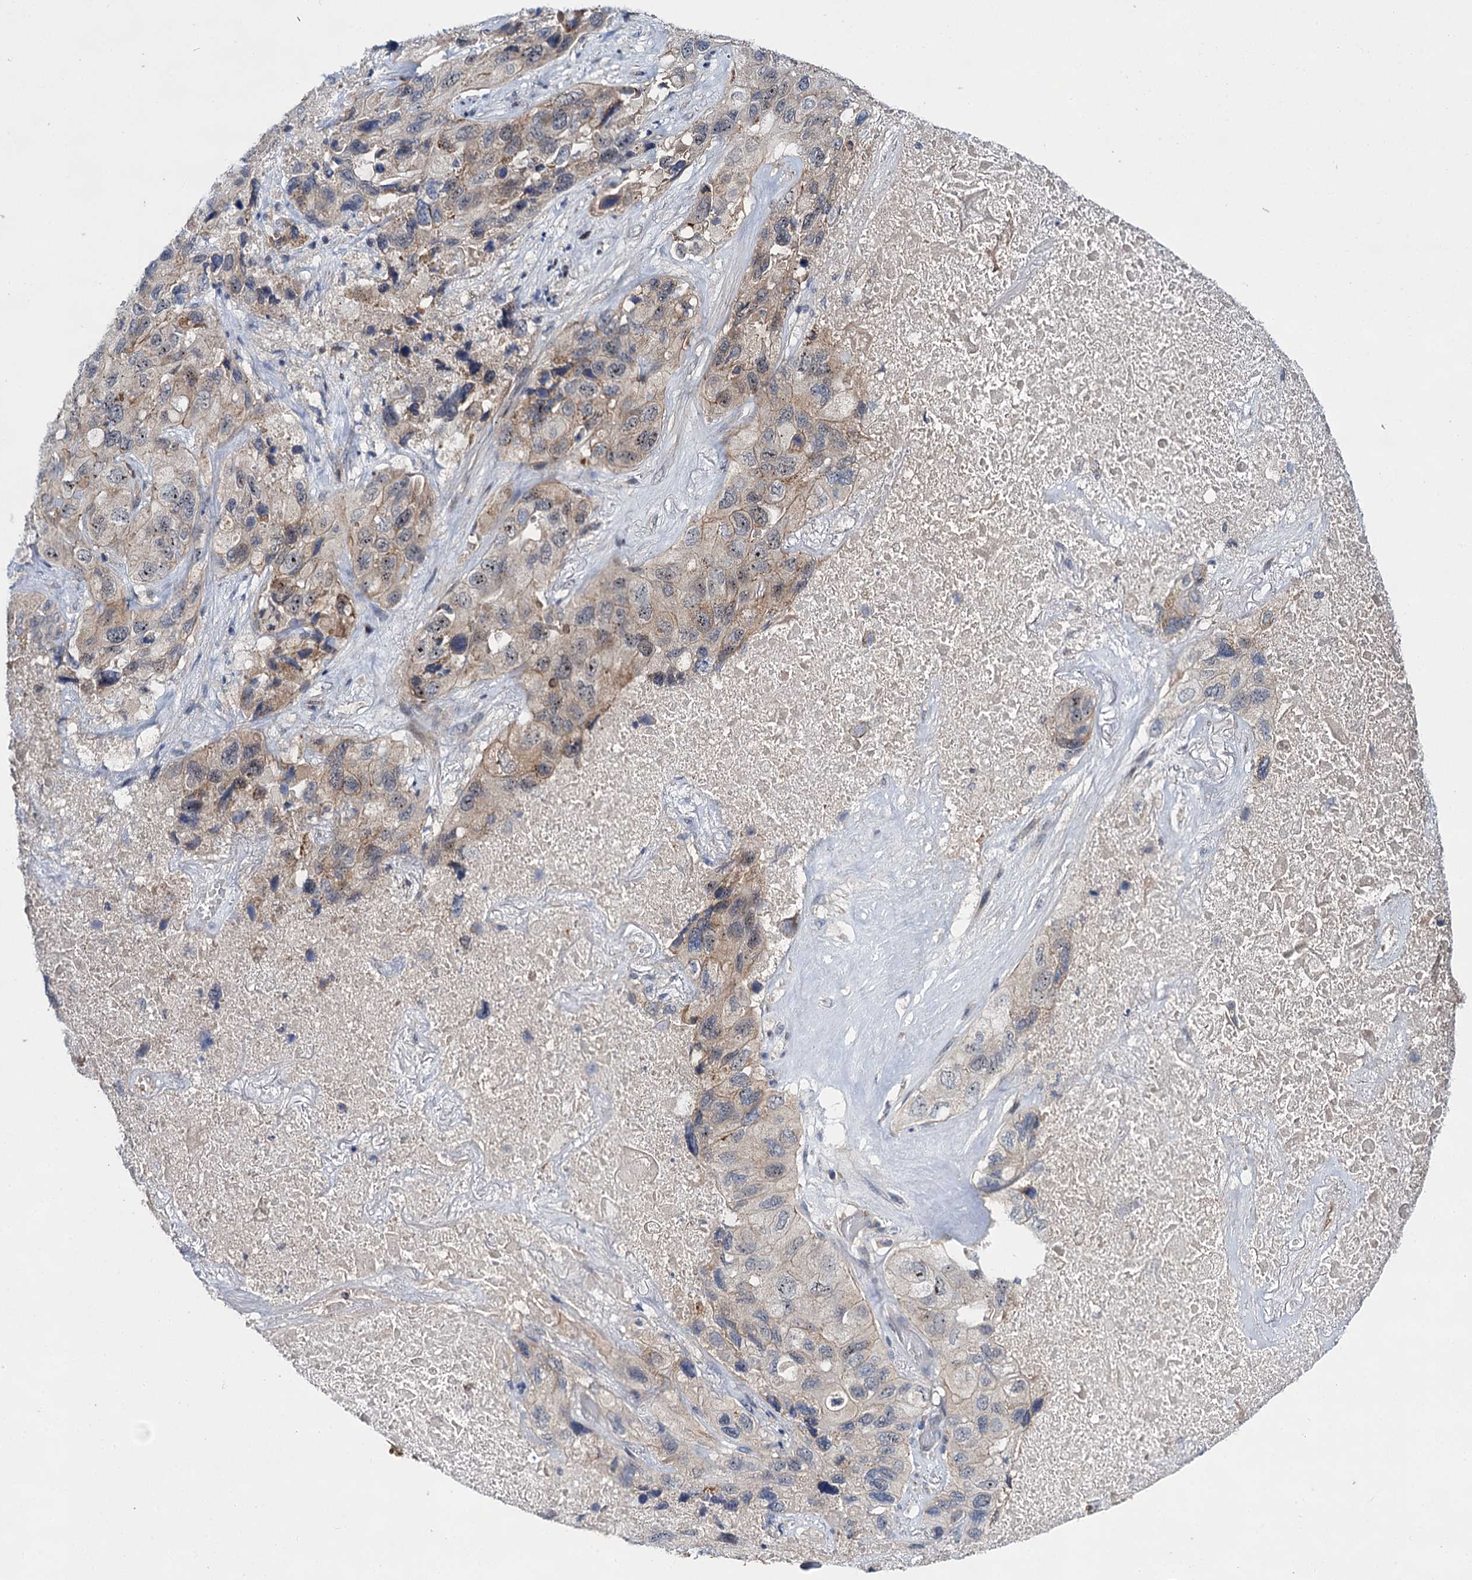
{"staining": {"intensity": "weak", "quantity": "<25%", "location": "cytoplasmic/membranous"}, "tissue": "lung cancer", "cell_type": "Tumor cells", "image_type": "cancer", "snomed": [{"axis": "morphology", "description": "Squamous cell carcinoma, NOS"}, {"axis": "topography", "description": "Lung"}], "caption": "IHC photomicrograph of squamous cell carcinoma (lung) stained for a protein (brown), which exhibits no positivity in tumor cells.", "gene": "ABLIM1", "patient": {"sex": "female", "age": 73}}